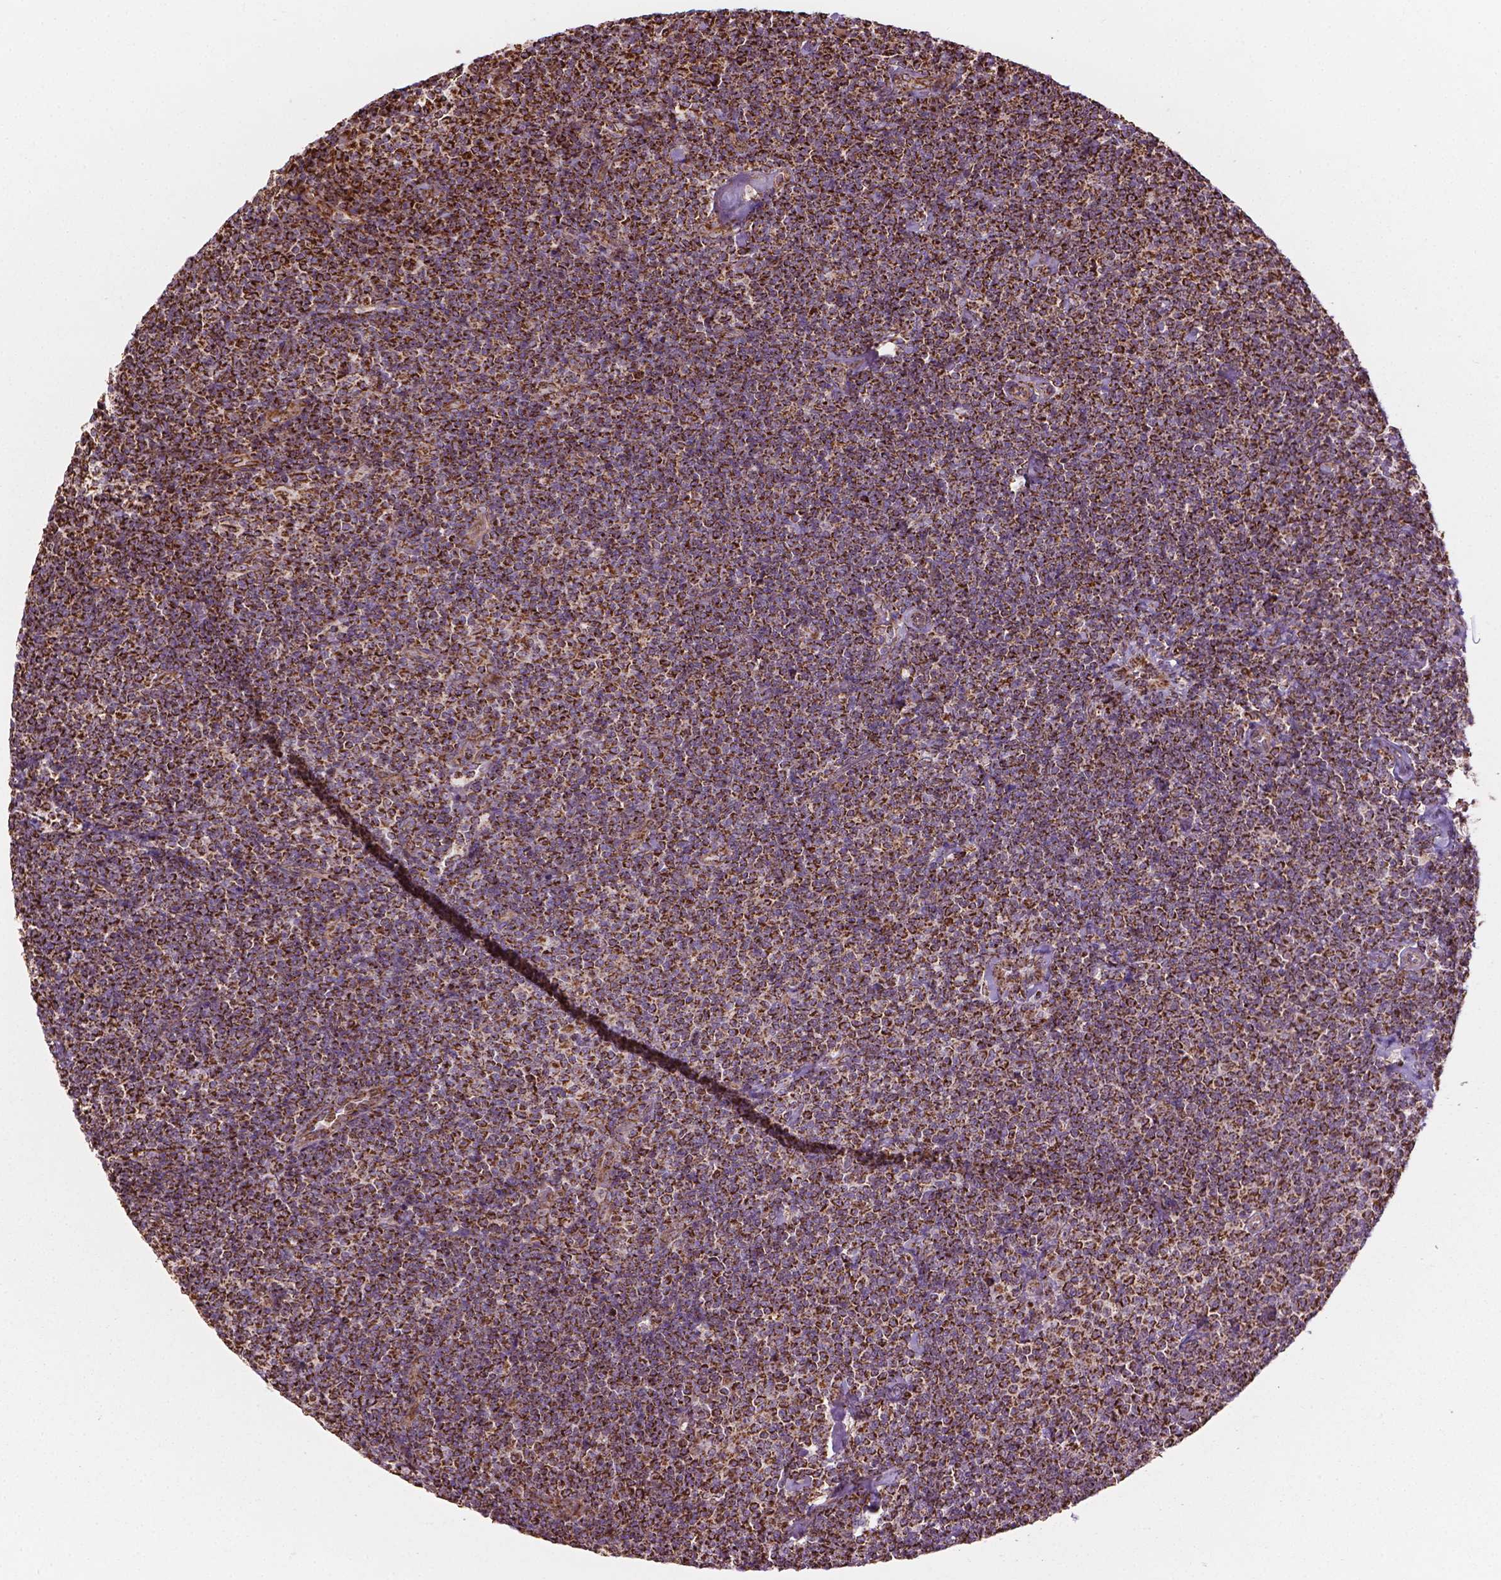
{"staining": {"intensity": "moderate", "quantity": ">75%", "location": "cytoplasmic/membranous"}, "tissue": "lymphoma", "cell_type": "Tumor cells", "image_type": "cancer", "snomed": [{"axis": "morphology", "description": "Malignant lymphoma, non-Hodgkin's type, Low grade"}, {"axis": "topography", "description": "Lymph node"}], "caption": "Protein staining displays moderate cytoplasmic/membranous expression in approximately >75% of tumor cells in malignant lymphoma, non-Hodgkin's type (low-grade).", "gene": "HS3ST3A1", "patient": {"sex": "male", "age": 81}}